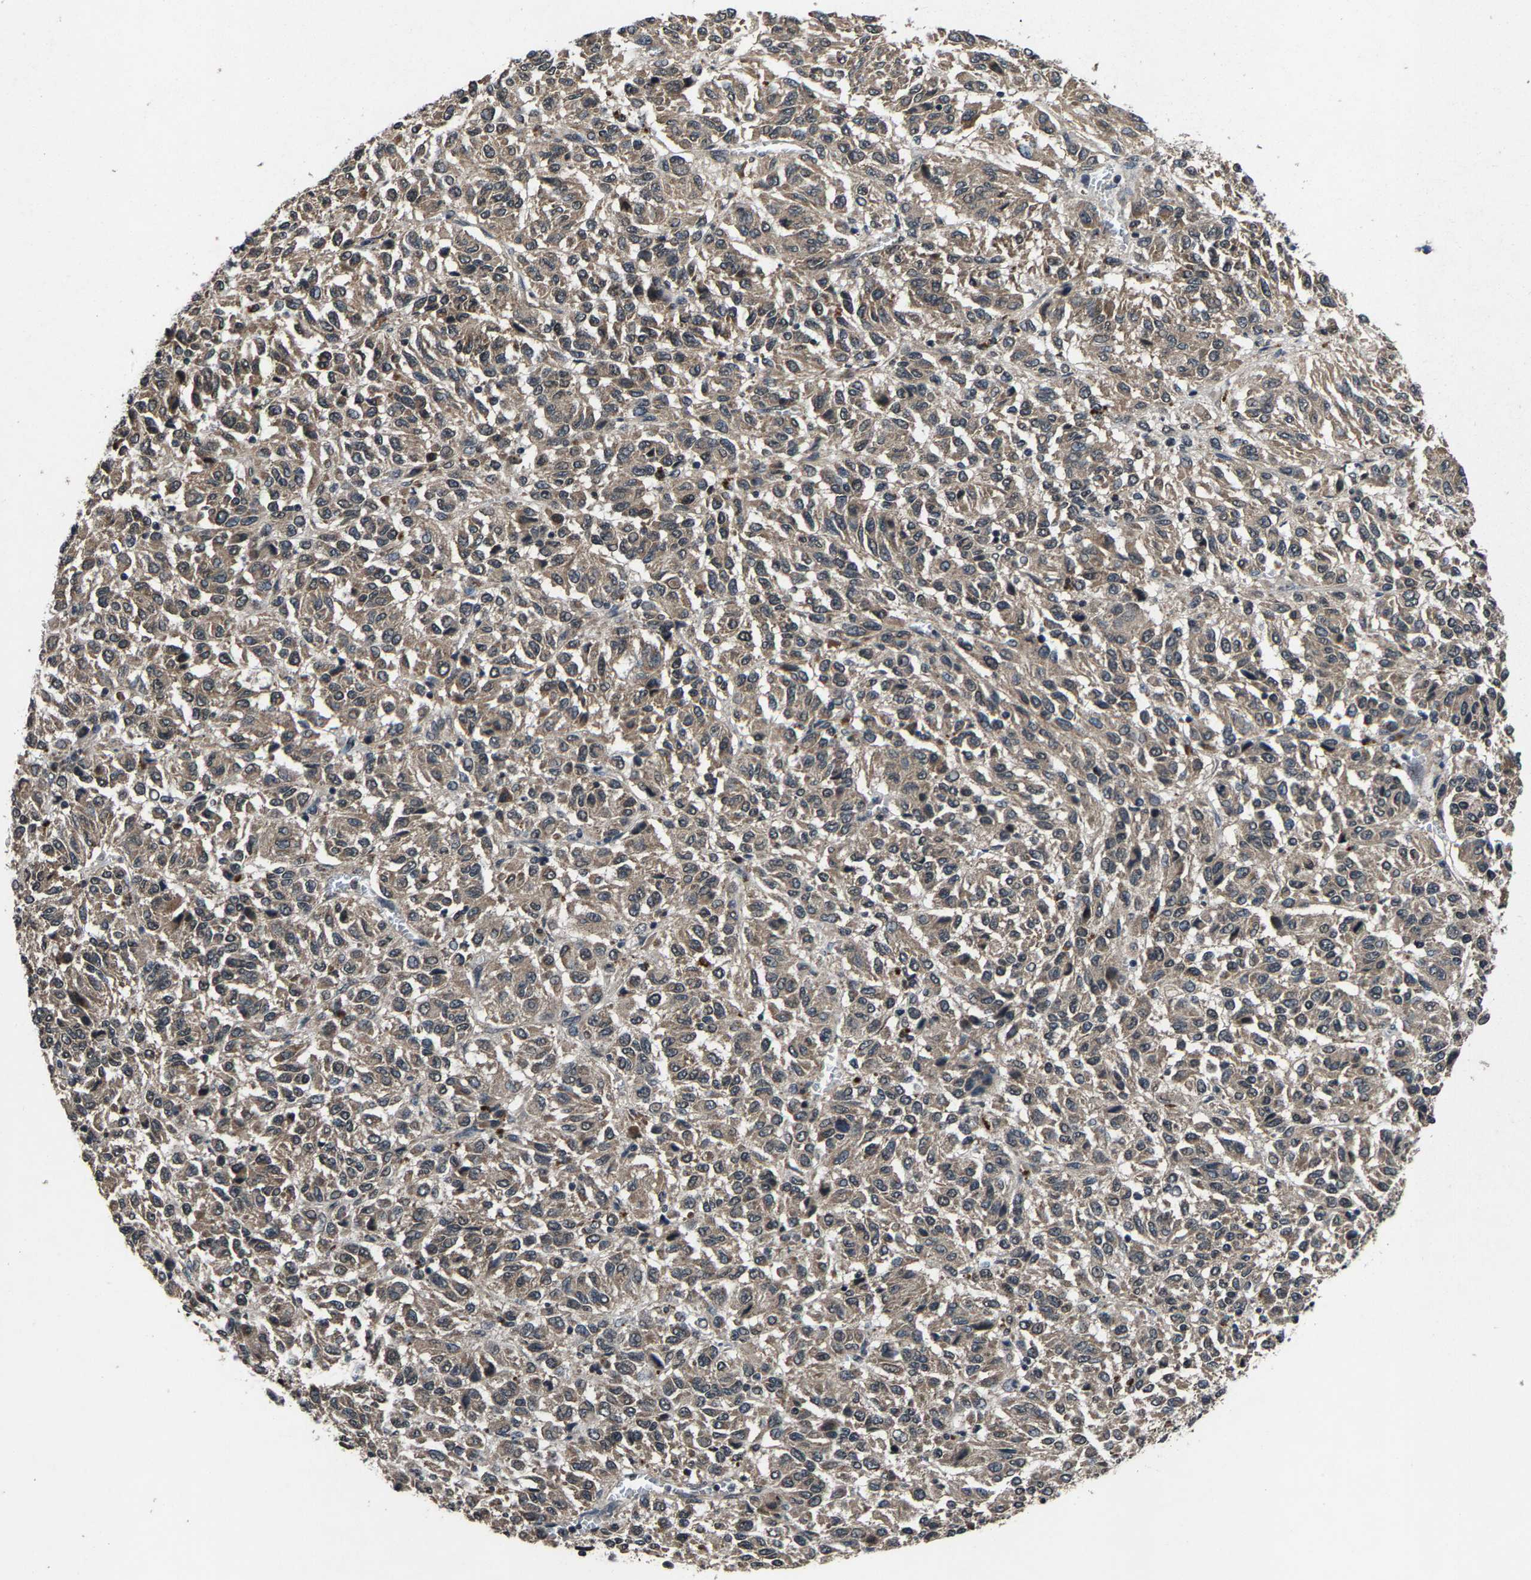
{"staining": {"intensity": "weak", "quantity": ">75%", "location": "cytoplasmic/membranous"}, "tissue": "melanoma", "cell_type": "Tumor cells", "image_type": "cancer", "snomed": [{"axis": "morphology", "description": "Malignant melanoma, Metastatic site"}, {"axis": "topography", "description": "Lung"}], "caption": "An immunohistochemistry (IHC) histopathology image of neoplastic tissue is shown. Protein staining in brown shows weak cytoplasmic/membranous positivity in melanoma within tumor cells.", "gene": "HUWE1", "patient": {"sex": "male", "age": 64}}